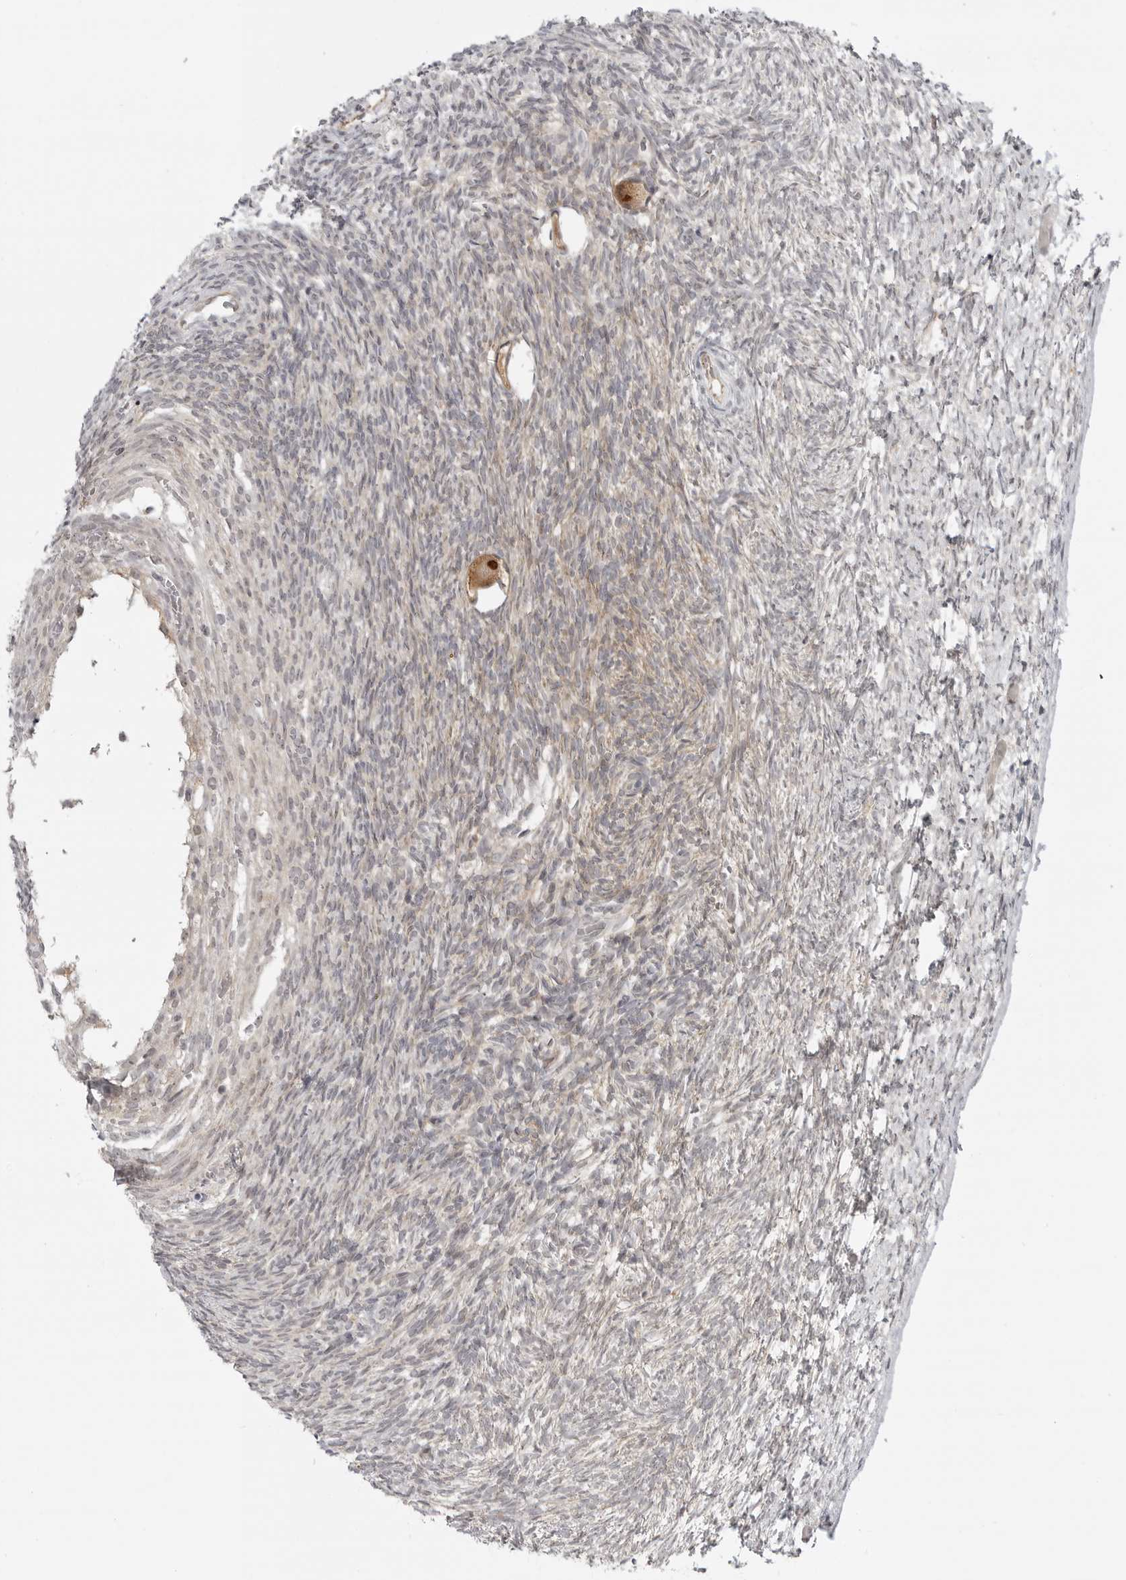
{"staining": {"intensity": "strong", "quantity": ">75%", "location": "cytoplasmic/membranous,nuclear"}, "tissue": "ovary", "cell_type": "Follicle cells", "image_type": "normal", "snomed": [{"axis": "morphology", "description": "Normal tissue, NOS"}, {"axis": "topography", "description": "Ovary"}], "caption": "Follicle cells exhibit high levels of strong cytoplasmic/membranous,nuclear positivity in approximately >75% of cells in unremarkable human ovary.", "gene": "CEP295NL", "patient": {"sex": "female", "age": 34}}